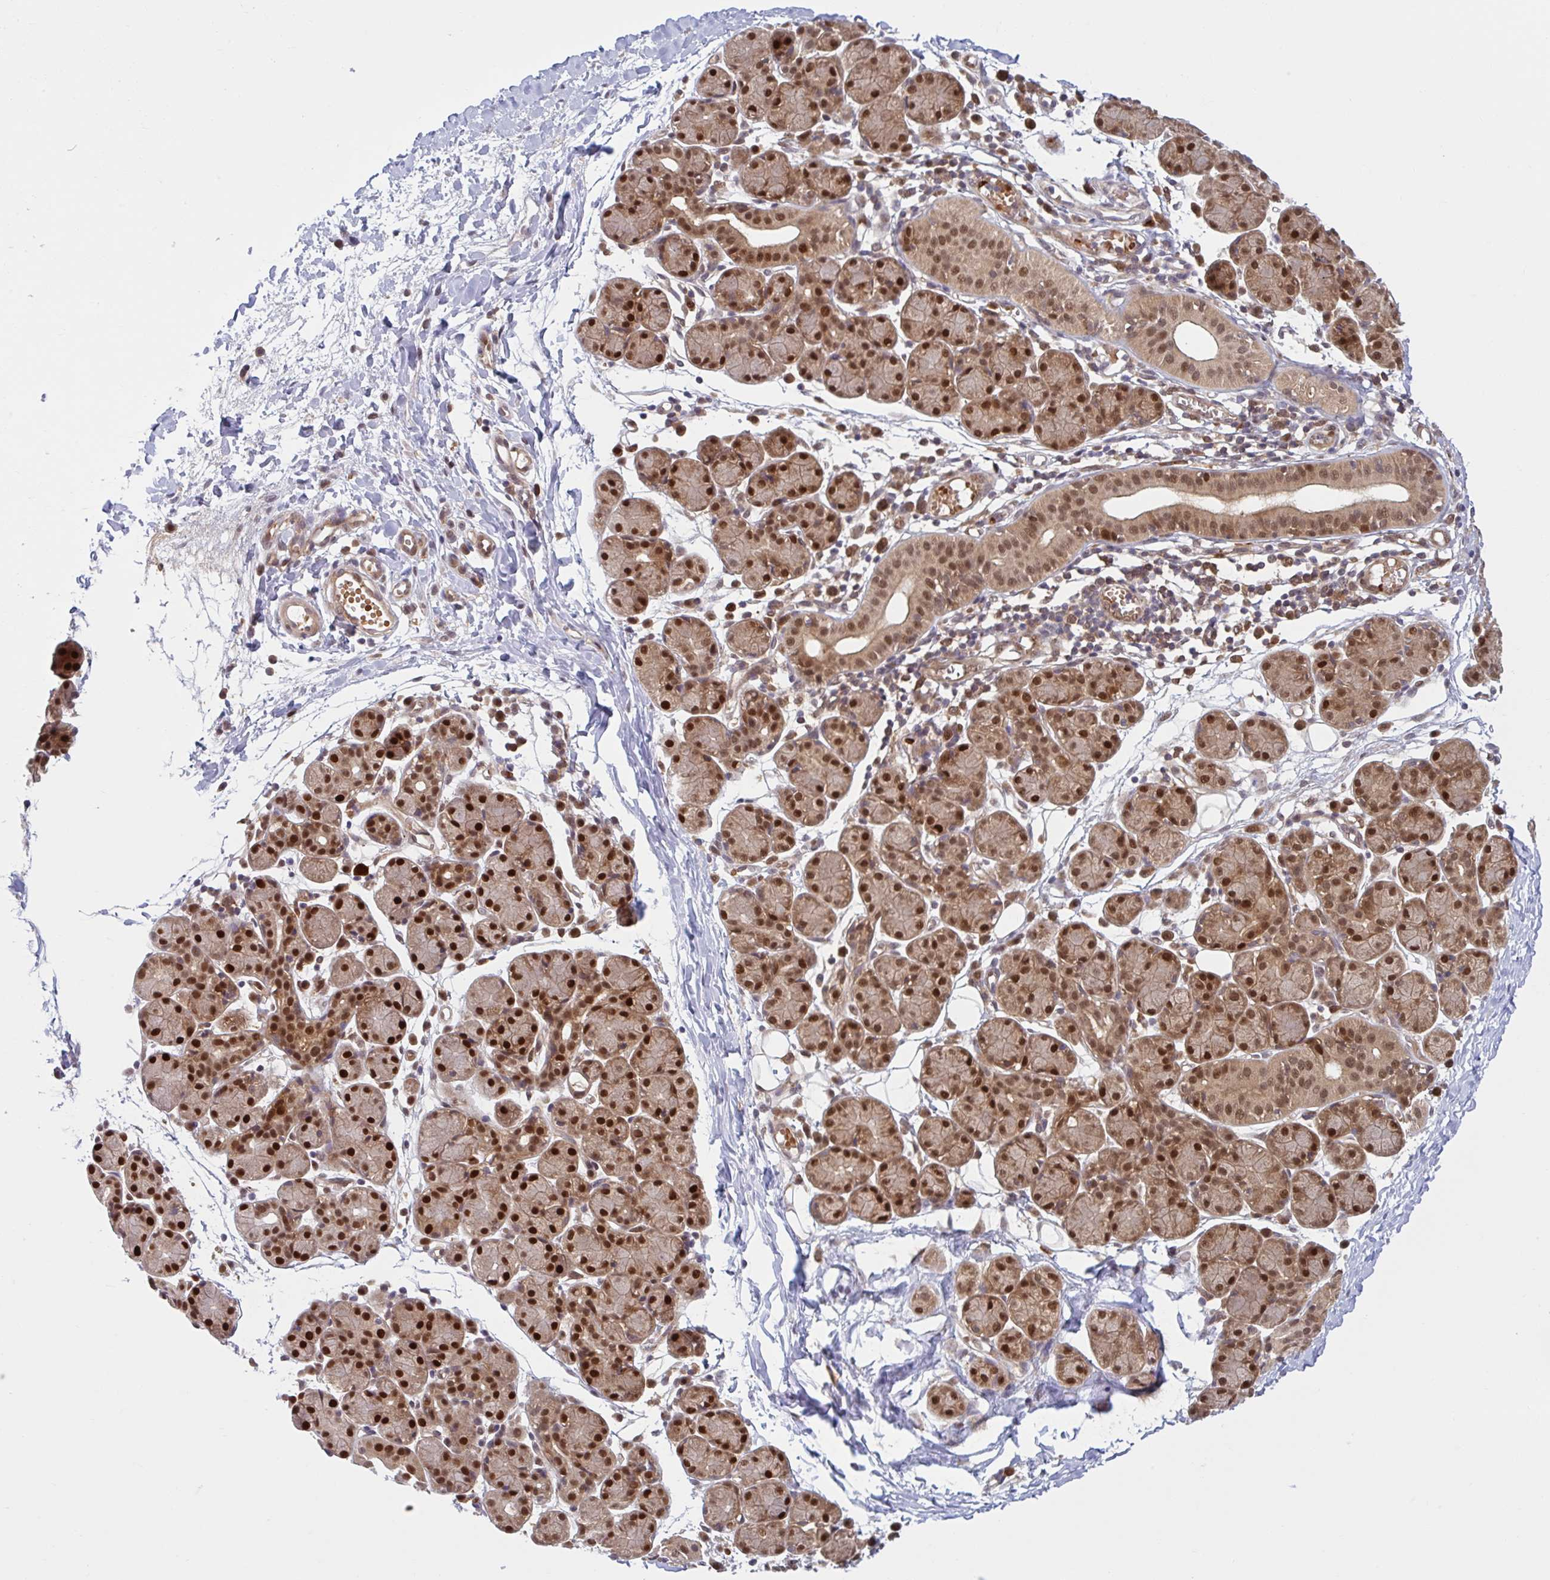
{"staining": {"intensity": "strong", "quantity": ">75%", "location": "nuclear"}, "tissue": "salivary gland", "cell_type": "Glandular cells", "image_type": "normal", "snomed": [{"axis": "morphology", "description": "Normal tissue, NOS"}, {"axis": "morphology", "description": "Inflammation, NOS"}, {"axis": "topography", "description": "Lymph node"}, {"axis": "topography", "description": "Salivary gland"}], "caption": "Protein expression analysis of benign salivary gland reveals strong nuclear expression in about >75% of glandular cells.", "gene": "HMBS", "patient": {"sex": "male", "age": 3}}